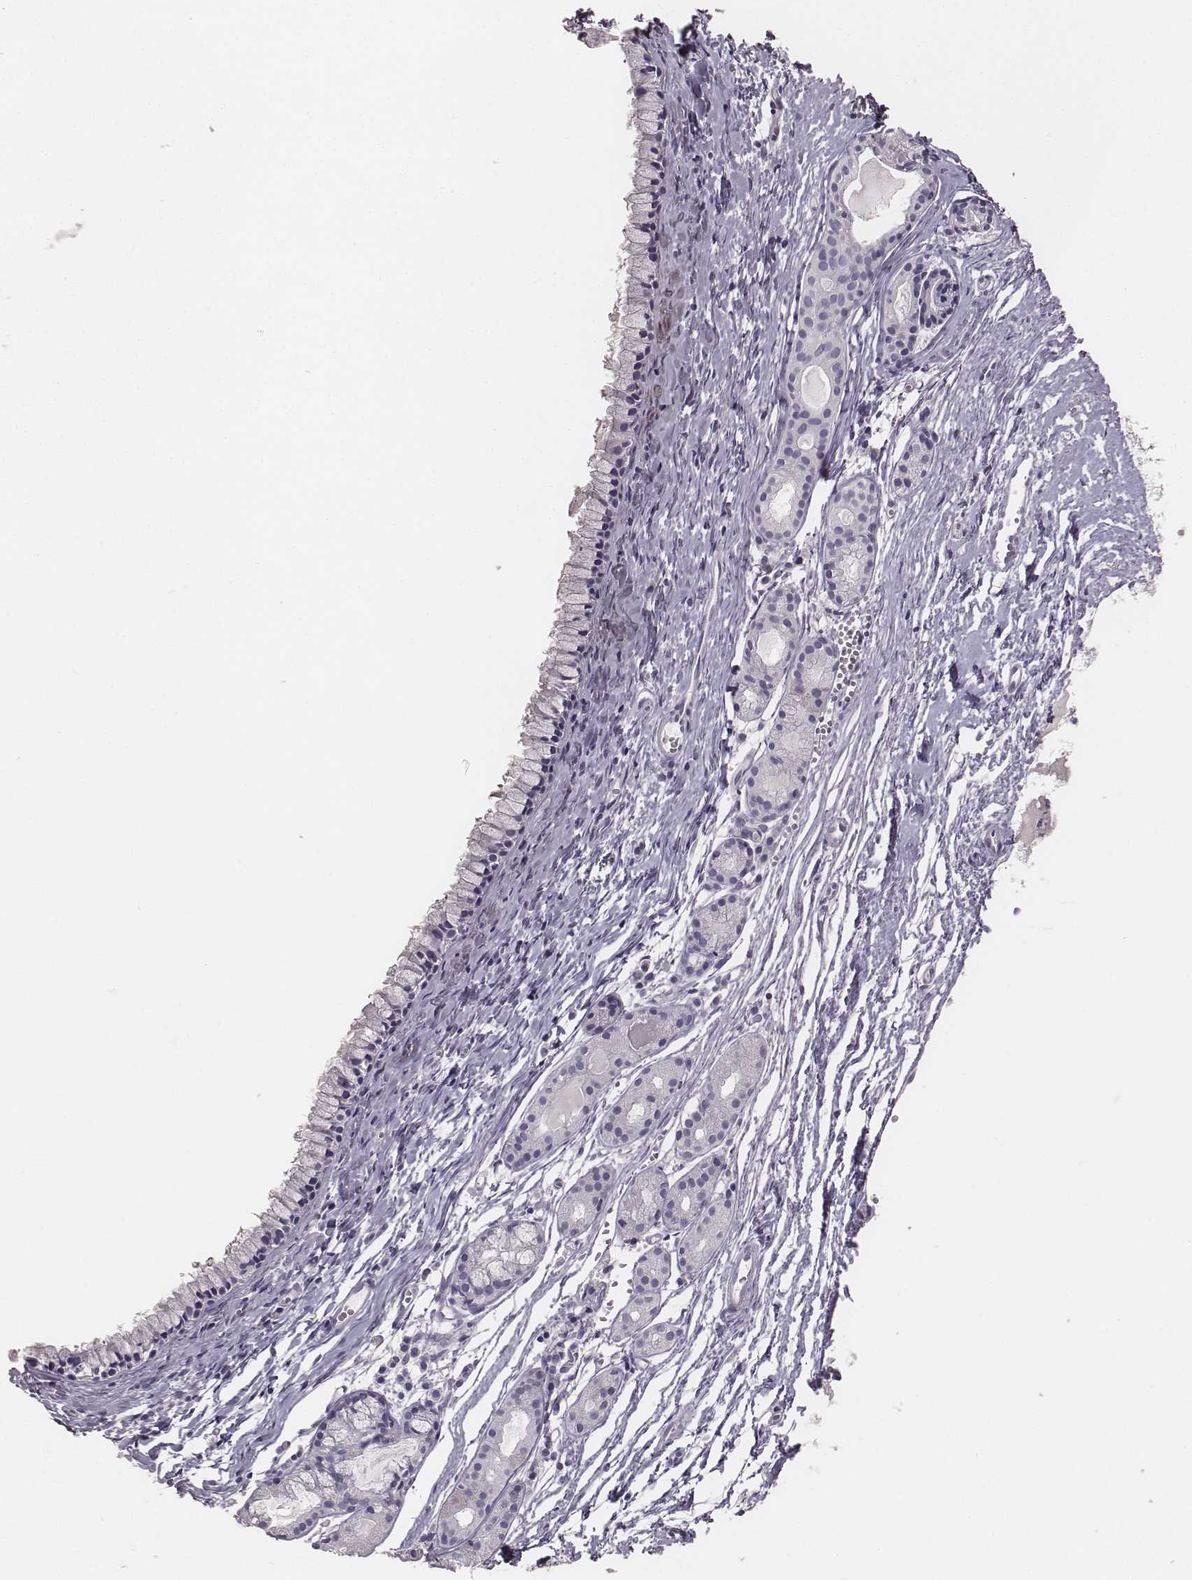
{"staining": {"intensity": "negative", "quantity": "none", "location": "none"}, "tissue": "nasopharynx", "cell_type": "Respiratory epithelial cells", "image_type": "normal", "snomed": [{"axis": "morphology", "description": "Normal tissue, NOS"}, {"axis": "topography", "description": "Nasopharynx"}], "caption": "This is an immunohistochemistry (IHC) histopathology image of unremarkable nasopharynx. There is no expression in respiratory epithelial cells.", "gene": "MYH6", "patient": {"sex": "male", "age": 83}}